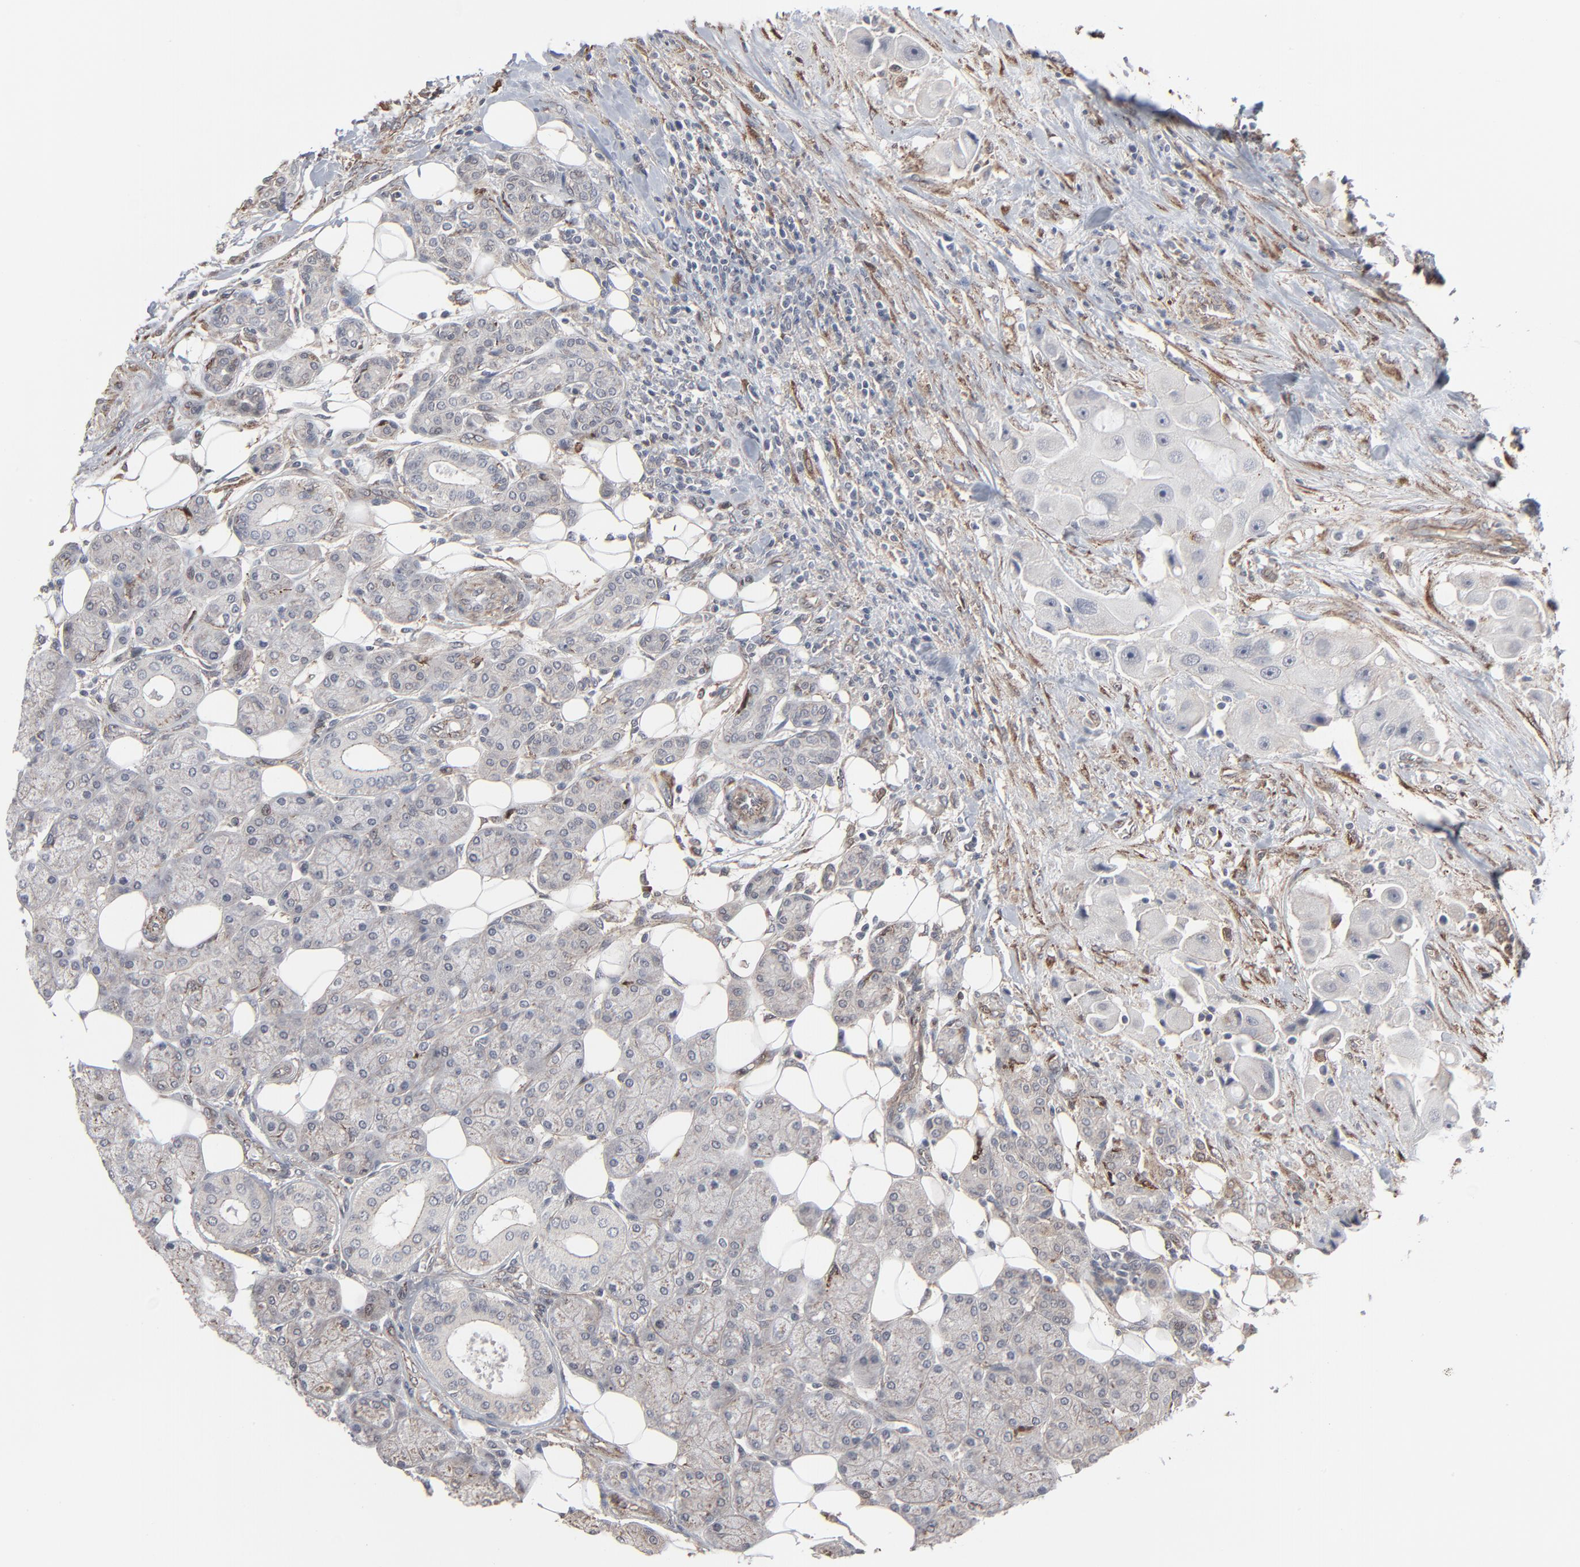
{"staining": {"intensity": "negative", "quantity": "none", "location": "none"}, "tissue": "head and neck cancer", "cell_type": "Tumor cells", "image_type": "cancer", "snomed": [{"axis": "morphology", "description": "Normal tissue, NOS"}, {"axis": "morphology", "description": "Adenocarcinoma, NOS"}, {"axis": "topography", "description": "Salivary gland"}, {"axis": "topography", "description": "Head-Neck"}], "caption": "Adenocarcinoma (head and neck) was stained to show a protein in brown. There is no significant positivity in tumor cells. (Brightfield microscopy of DAB (3,3'-diaminobenzidine) immunohistochemistry at high magnification).", "gene": "CTNND1", "patient": {"sex": "male", "age": 80}}